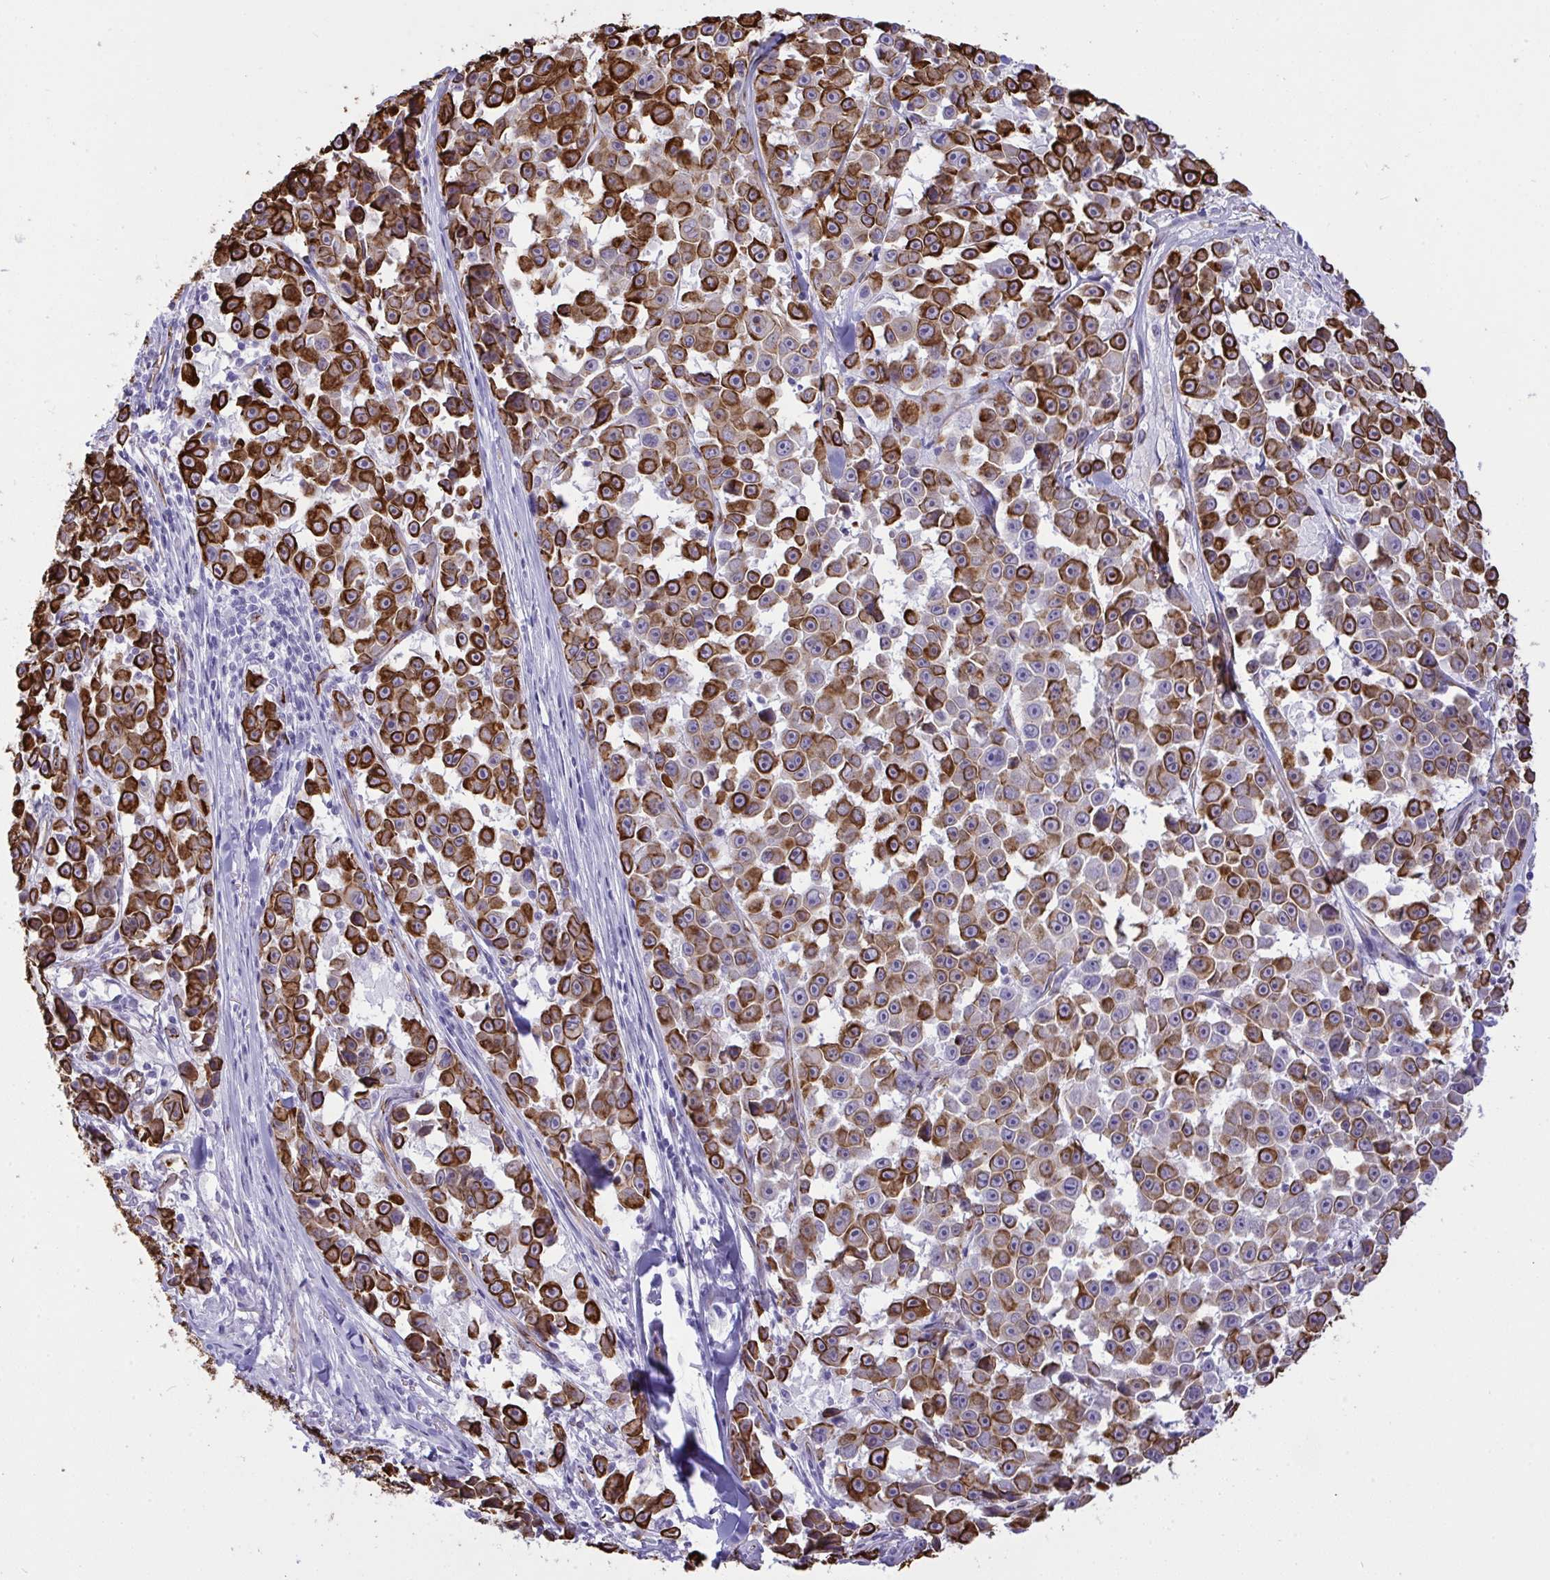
{"staining": {"intensity": "strong", "quantity": ">75%", "location": "cytoplasmic/membranous"}, "tissue": "melanoma", "cell_type": "Tumor cells", "image_type": "cancer", "snomed": [{"axis": "morphology", "description": "Malignant melanoma, NOS"}, {"axis": "topography", "description": "Skin"}], "caption": "Melanoma stained with DAB IHC exhibits high levels of strong cytoplasmic/membranous positivity in about >75% of tumor cells. Ihc stains the protein in brown and the nuclei are stained blue.", "gene": "SLC35B1", "patient": {"sex": "female", "age": 66}}